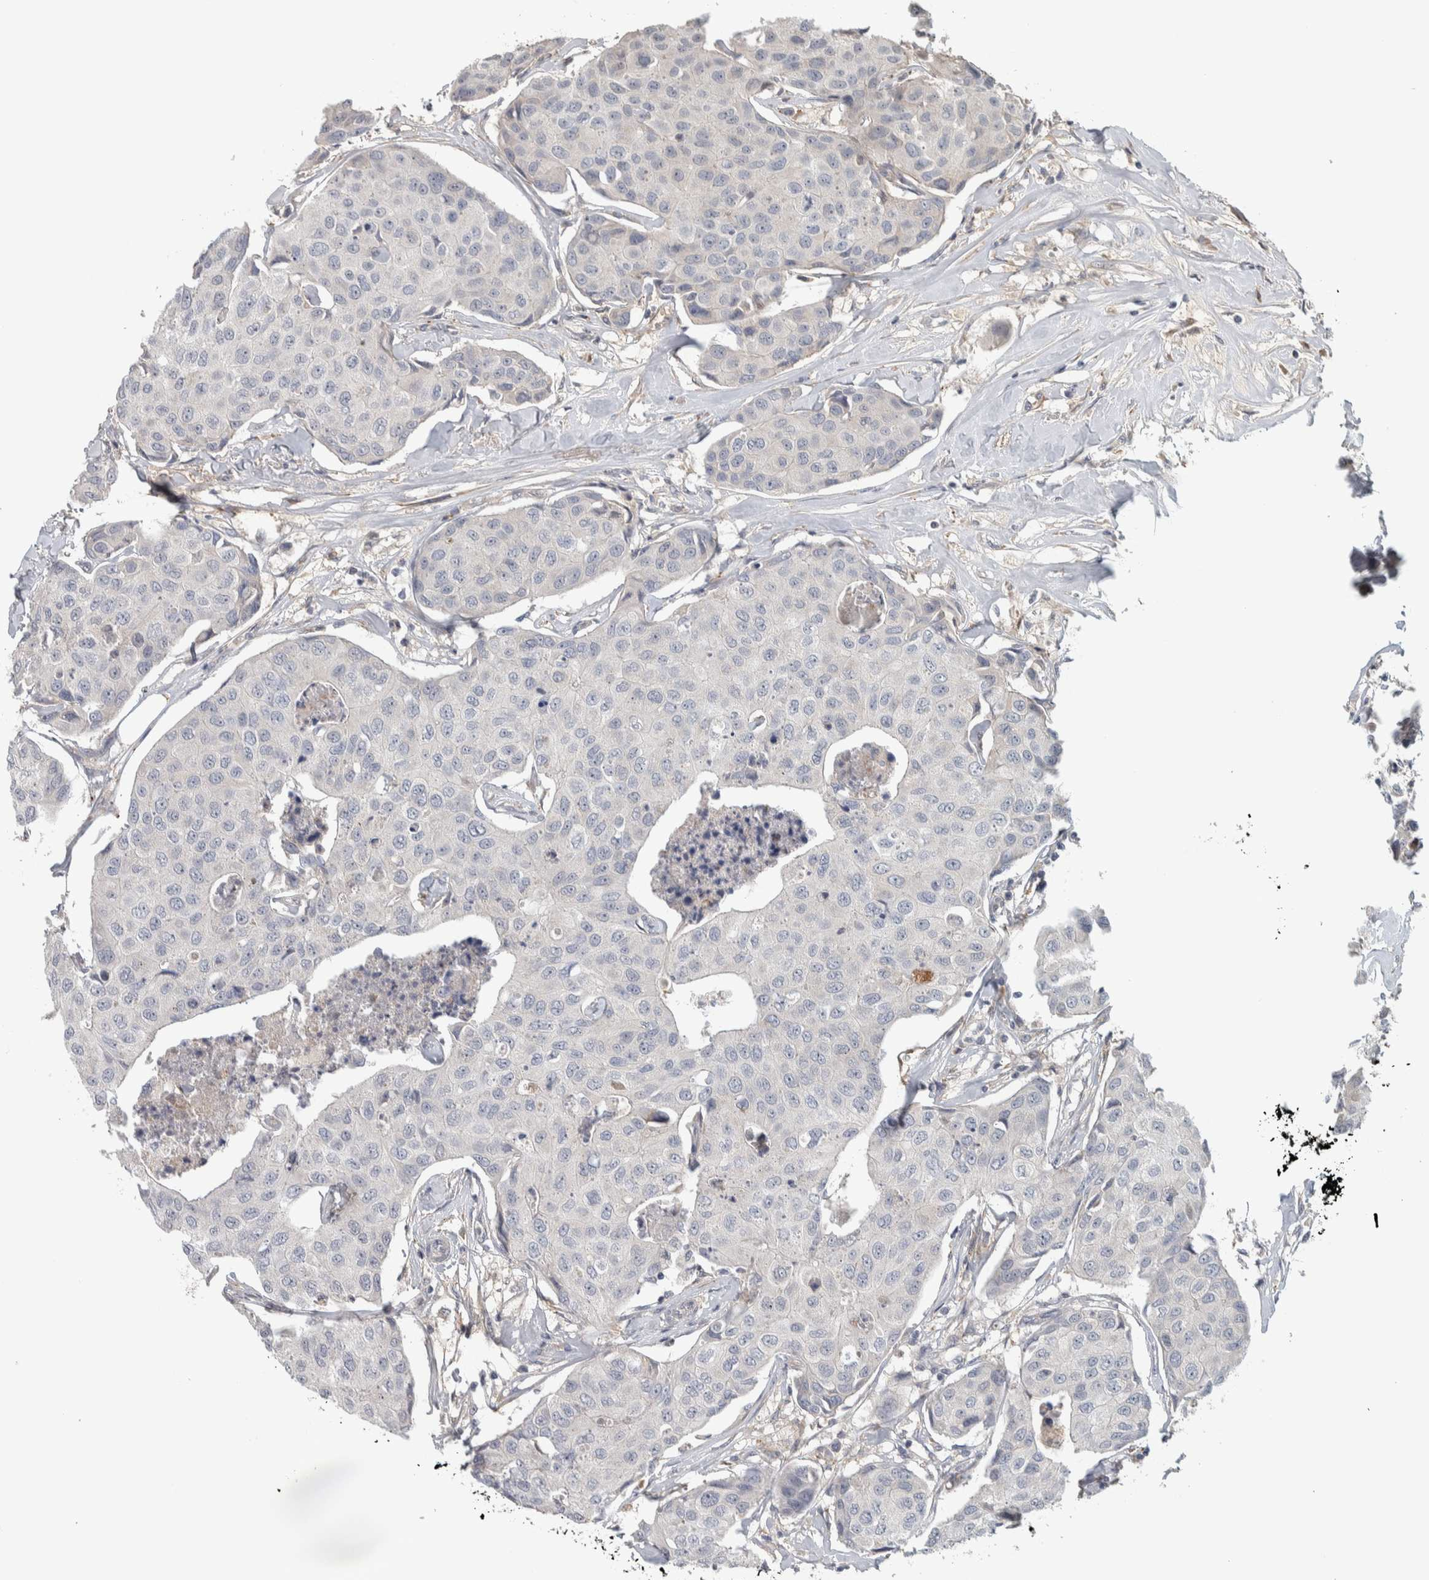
{"staining": {"intensity": "negative", "quantity": "none", "location": "none"}, "tissue": "breast cancer", "cell_type": "Tumor cells", "image_type": "cancer", "snomed": [{"axis": "morphology", "description": "Duct carcinoma"}, {"axis": "topography", "description": "Breast"}], "caption": "Human infiltrating ductal carcinoma (breast) stained for a protein using immunohistochemistry demonstrates no expression in tumor cells.", "gene": "ADPRM", "patient": {"sex": "female", "age": 80}}